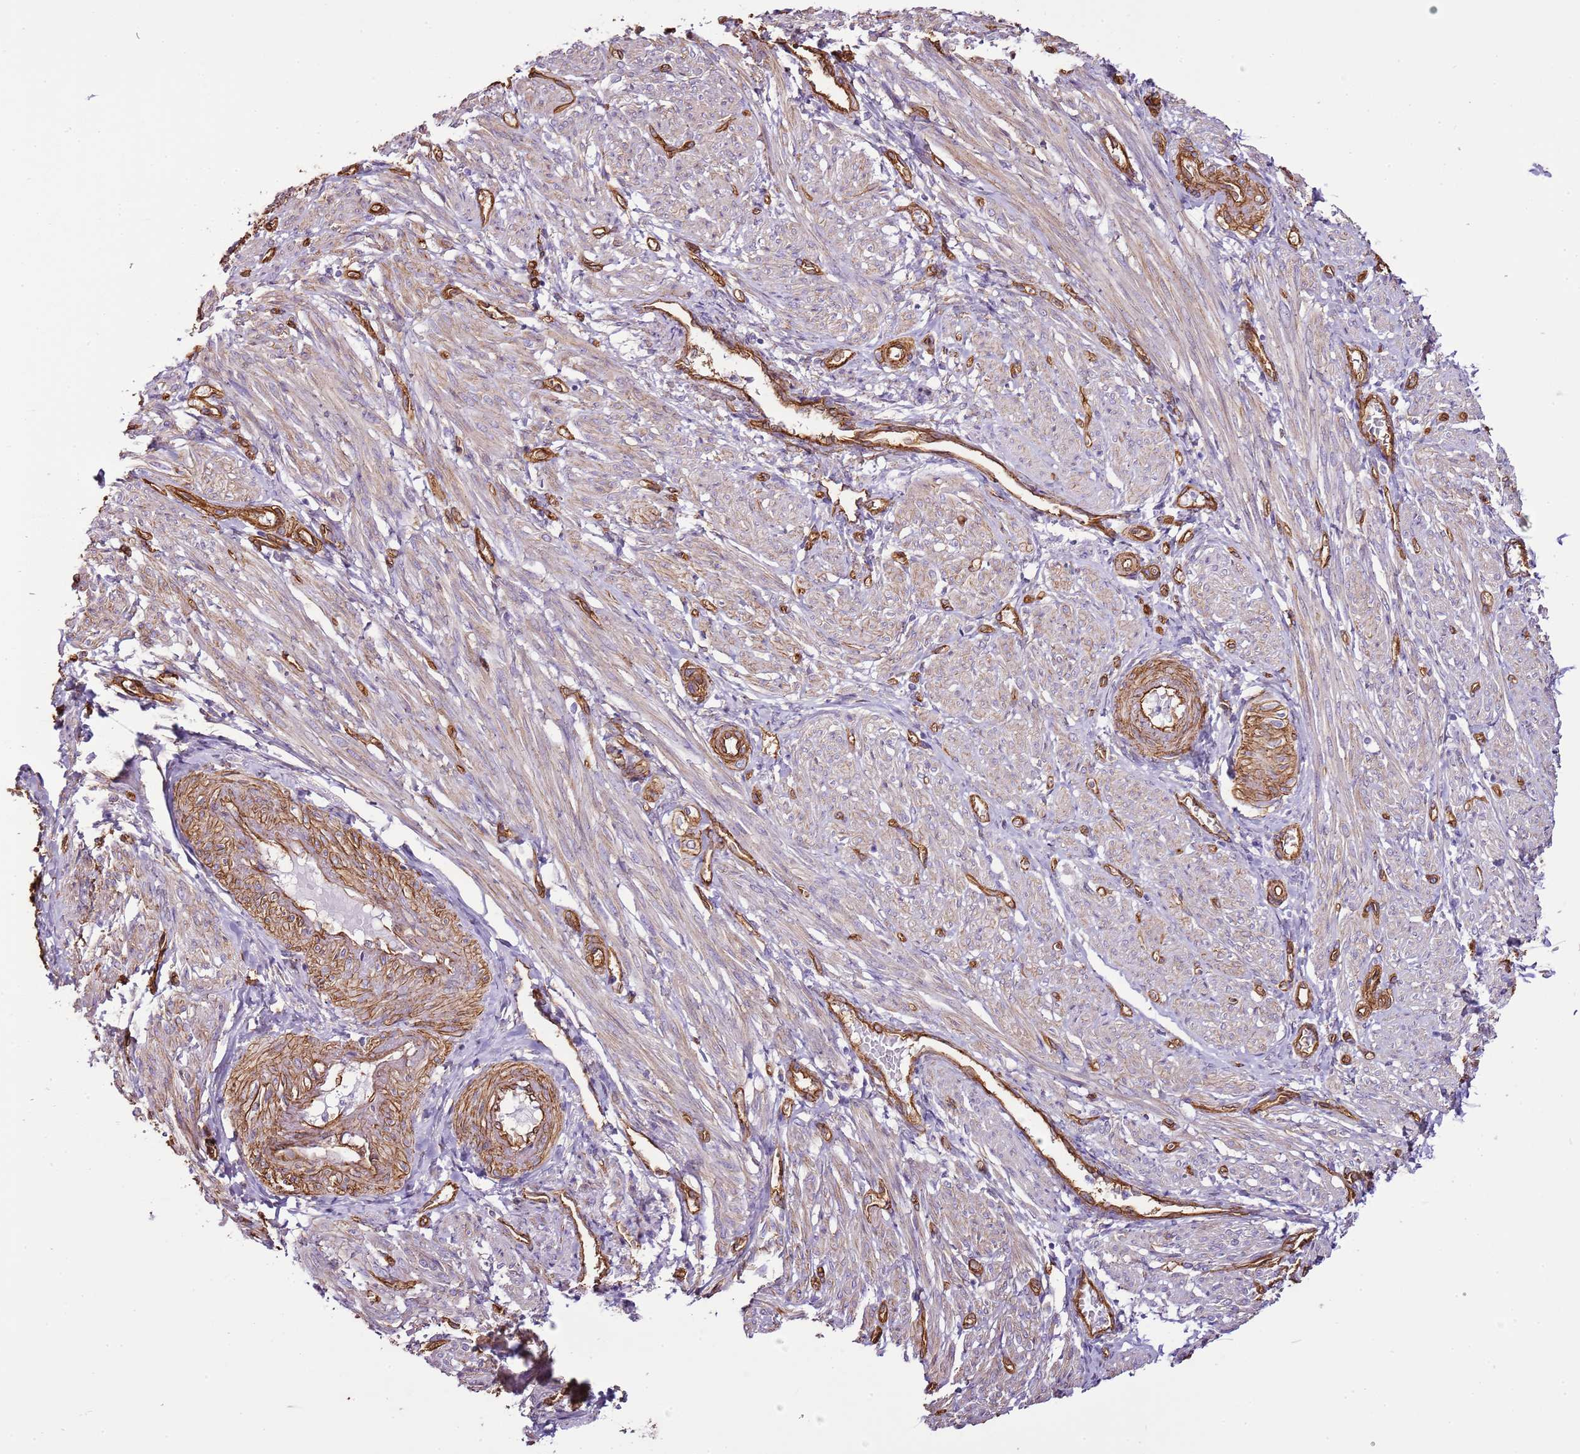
{"staining": {"intensity": "moderate", "quantity": "25%-75%", "location": "cytoplasmic/membranous"}, "tissue": "smooth muscle", "cell_type": "Smooth muscle cells", "image_type": "normal", "snomed": [{"axis": "morphology", "description": "Normal tissue, NOS"}, {"axis": "topography", "description": "Smooth muscle"}], "caption": "An image of smooth muscle stained for a protein reveals moderate cytoplasmic/membranous brown staining in smooth muscle cells.", "gene": "CTDSPL", "patient": {"sex": "female", "age": 39}}